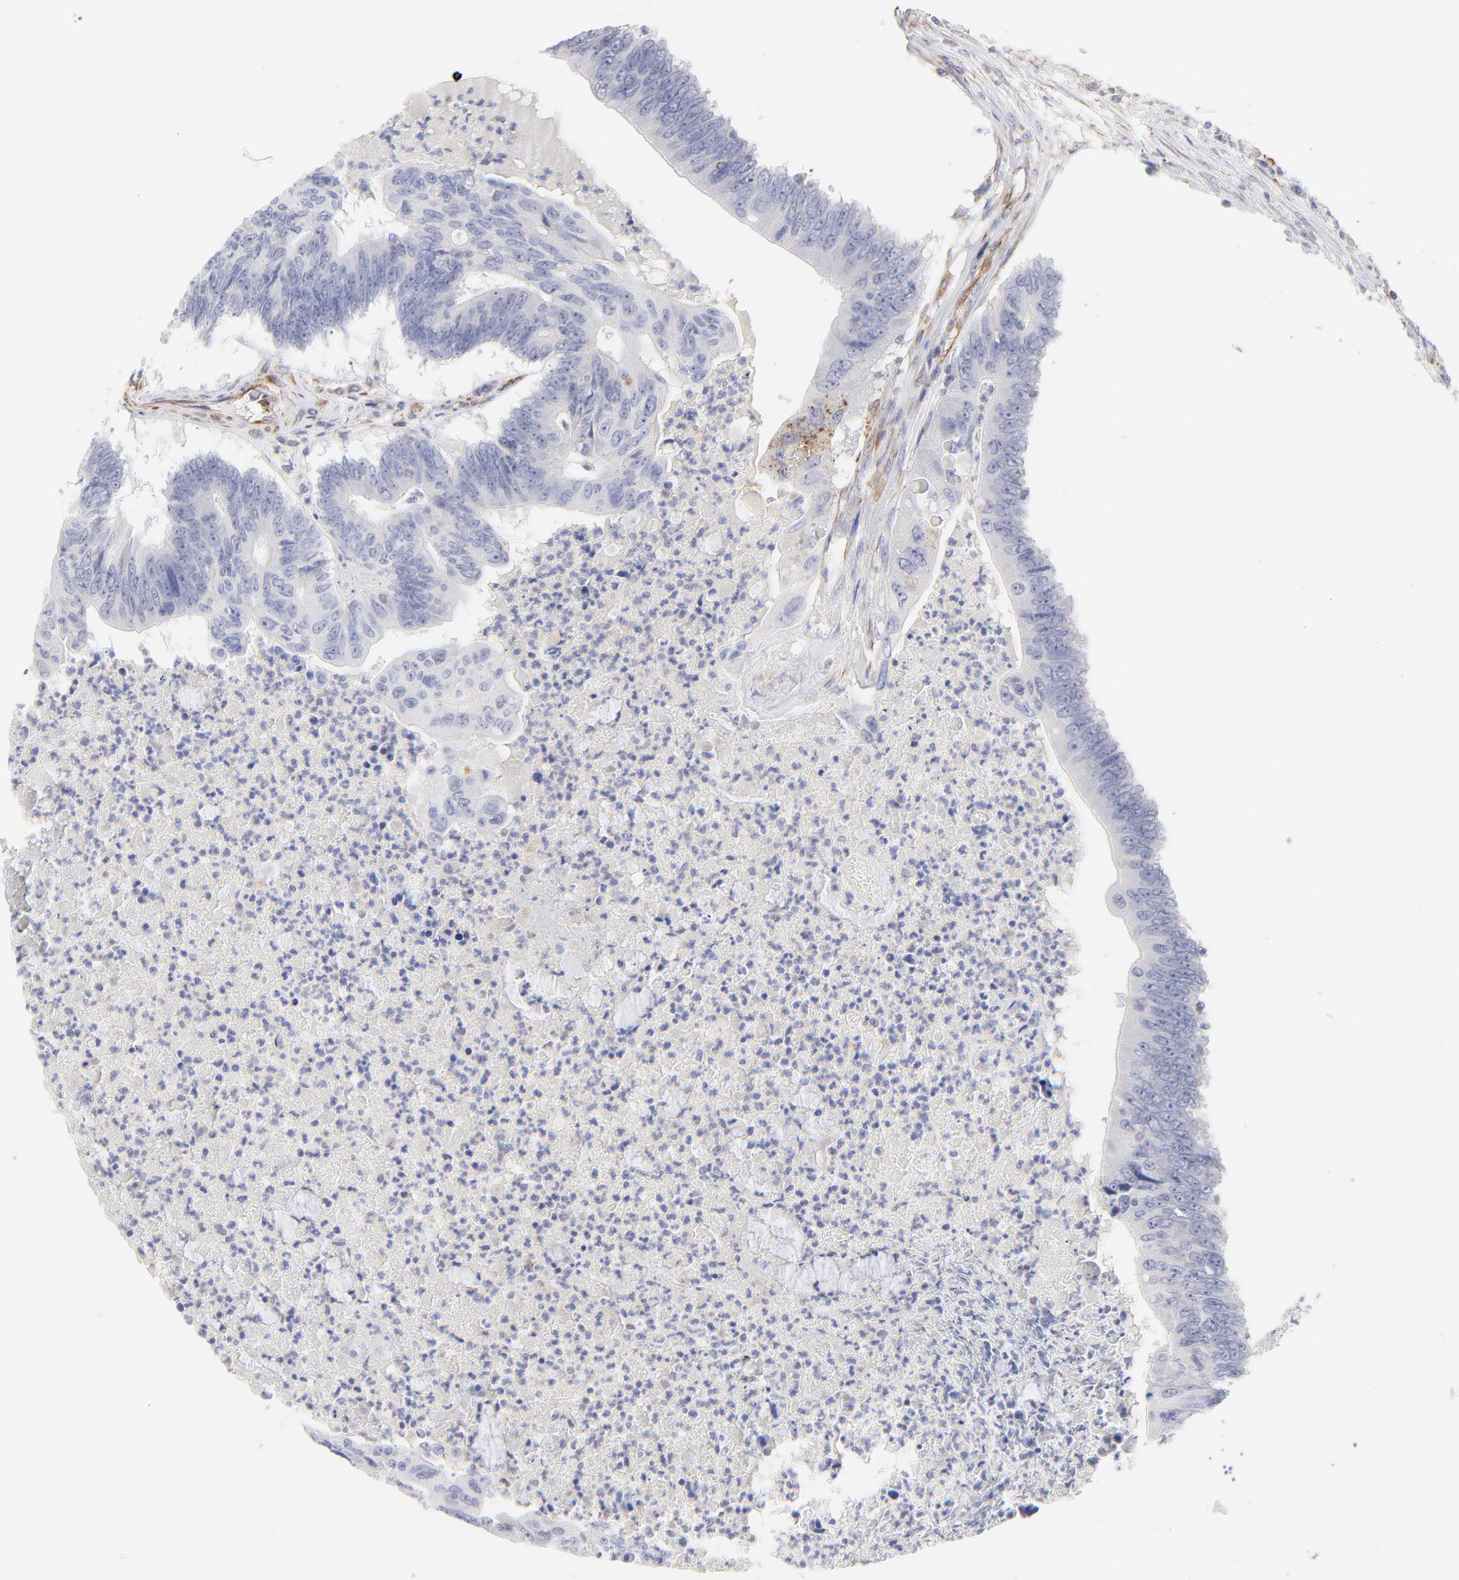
{"staining": {"intensity": "negative", "quantity": "none", "location": "none"}, "tissue": "colorectal cancer", "cell_type": "Tumor cells", "image_type": "cancer", "snomed": [{"axis": "morphology", "description": "Adenocarcinoma, NOS"}, {"axis": "topography", "description": "Colon"}], "caption": "Histopathology image shows no protein positivity in tumor cells of colorectal adenocarcinoma tissue.", "gene": "COX8C", "patient": {"sex": "male", "age": 65}}